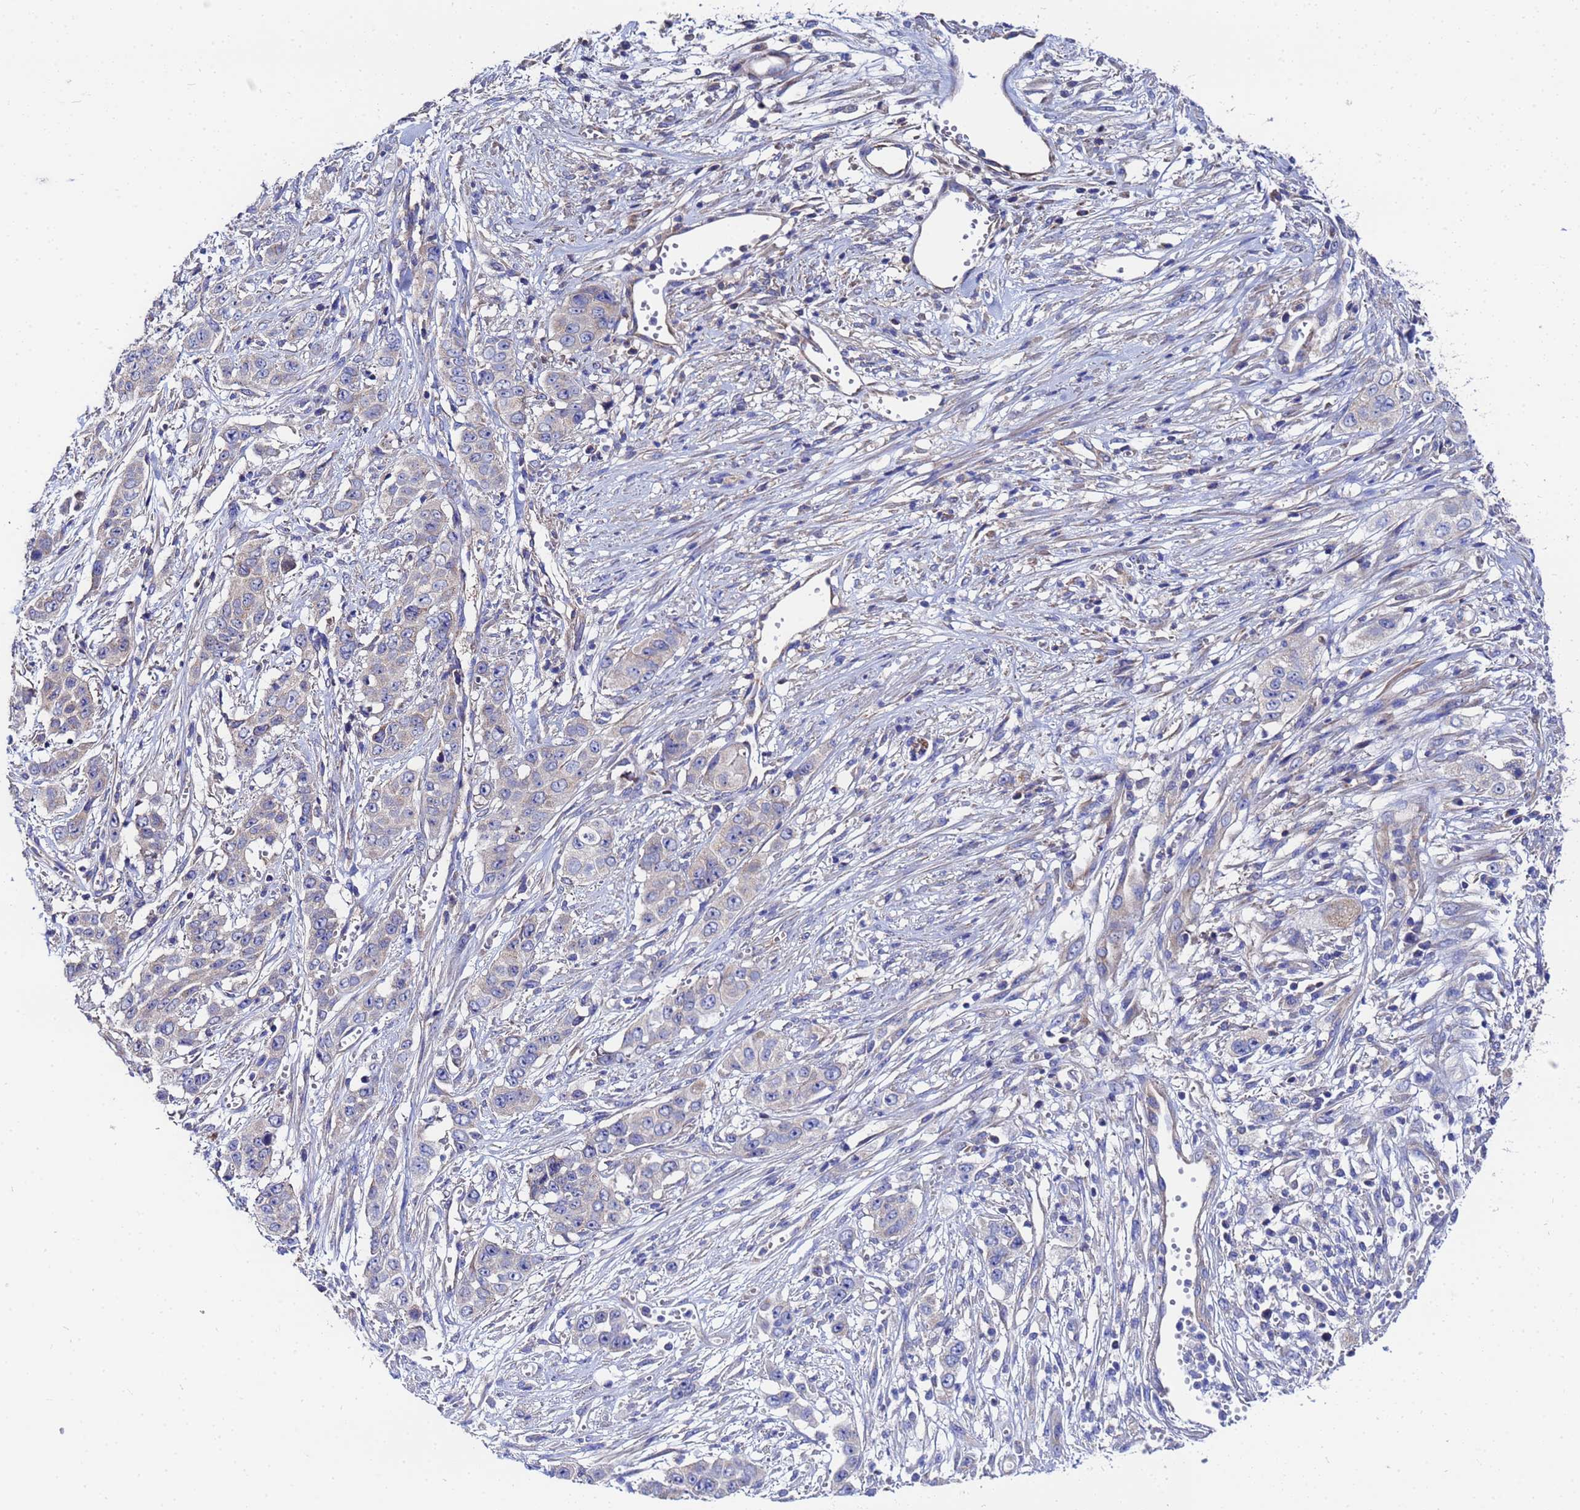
{"staining": {"intensity": "negative", "quantity": "none", "location": "none"}, "tissue": "stomach cancer", "cell_type": "Tumor cells", "image_type": "cancer", "snomed": [{"axis": "morphology", "description": "Adenocarcinoma, NOS"}, {"axis": "topography", "description": "Stomach, upper"}], "caption": "Tumor cells are negative for brown protein staining in stomach cancer (adenocarcinoma).", "gene": "FAHD2A", "patient": {"sex": "male", "age": 62}}